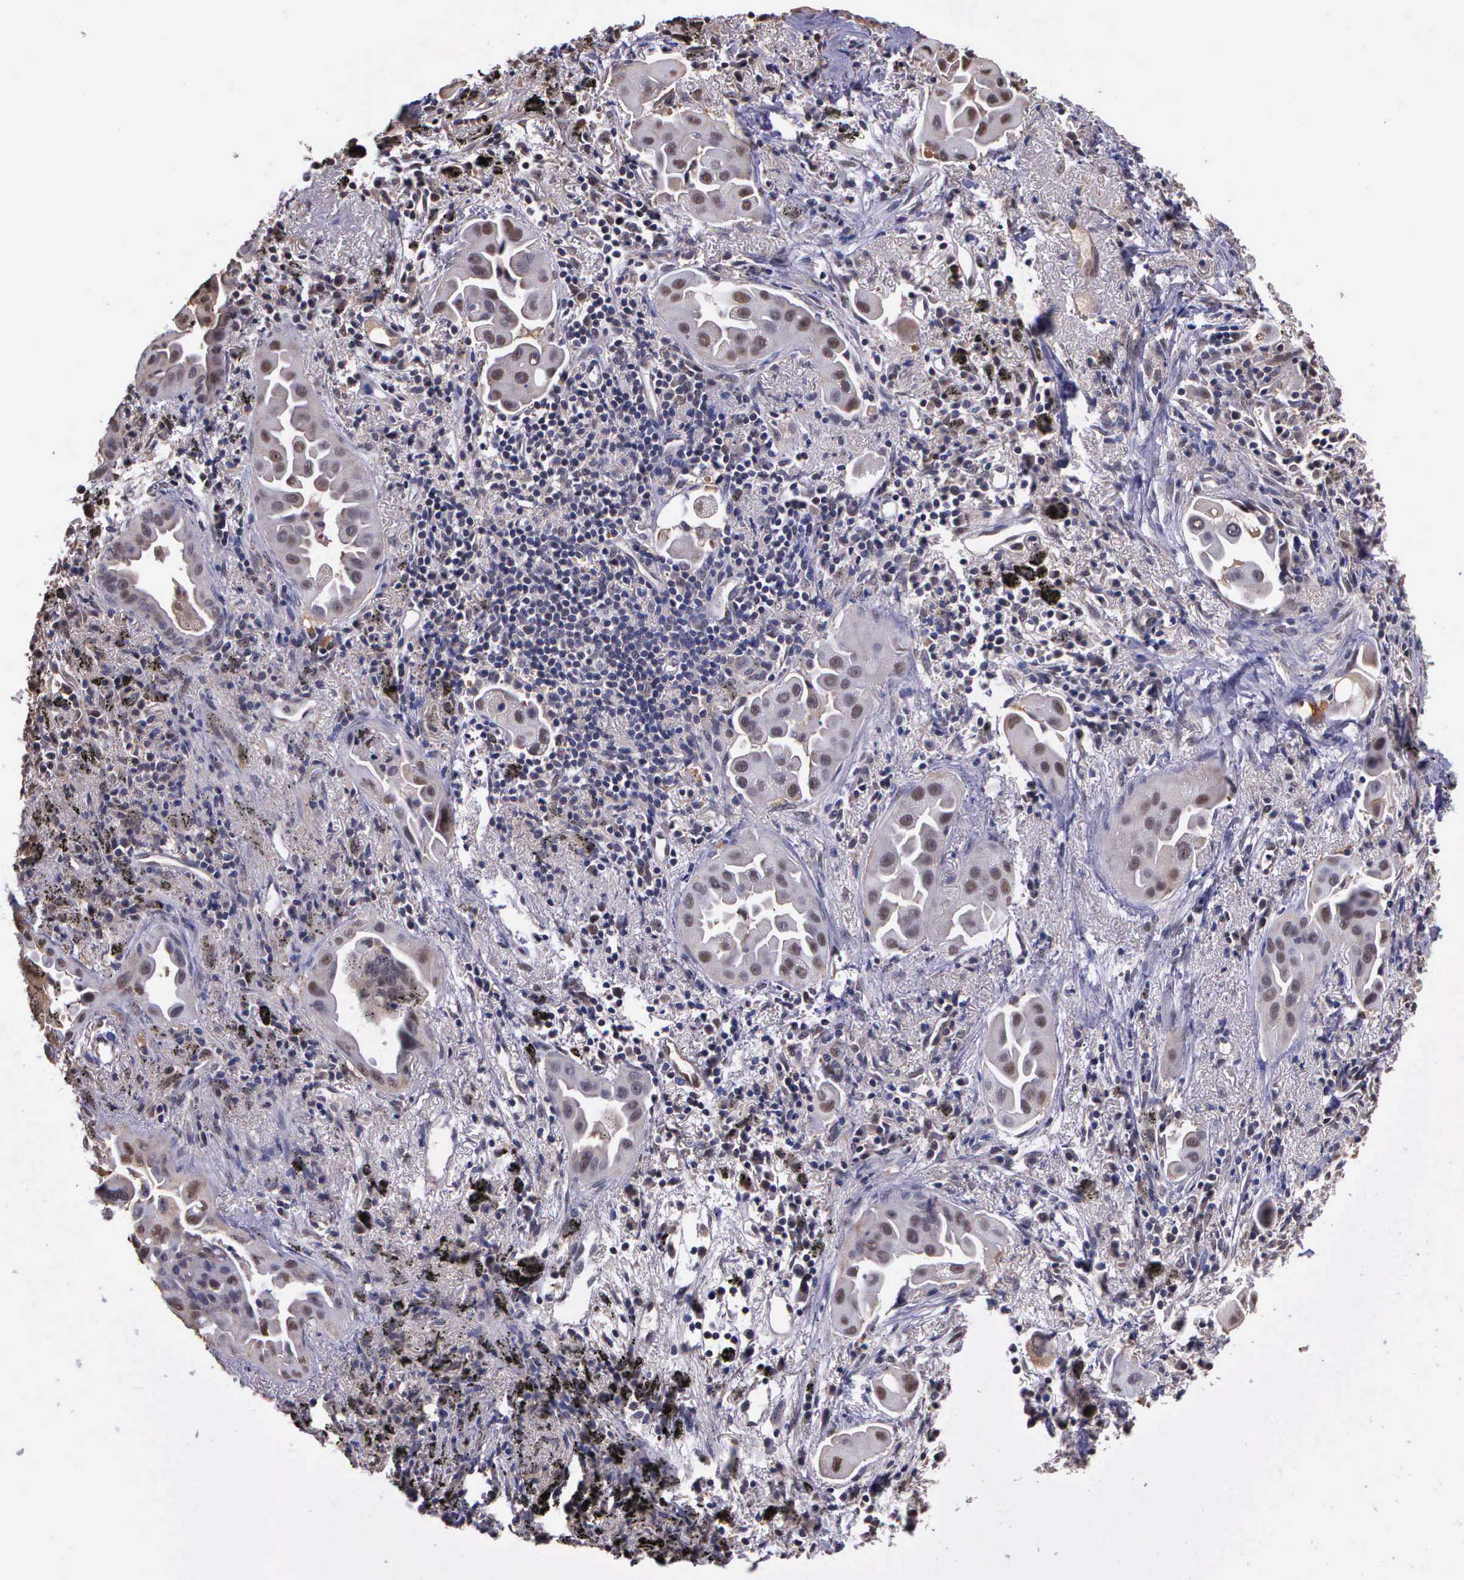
{"staining": {"intensity": "weak", "quantity": "25%-75%", "location": "cytoplasmic/membranous,nuclear"}, "tissue": "lung cancer", "cell_type": "Tumor cells", "image_type": "cancer", "snomed": [{"axis": "morphology", "description": "Adenocarcinoma, NOS"}, {"axis": "topography", "description": "Lung"}], "caption": "IHC (DAB (3,3'-diaminobenzidine)) staining of lung adenocarcinoma demonstrates weak cytoplasmic/membranous and nuclear protein expression in approximately 25%-75% of tumor cells.", "gene": "PSMC1", "patient": {"sex": "male", "age": 68}}